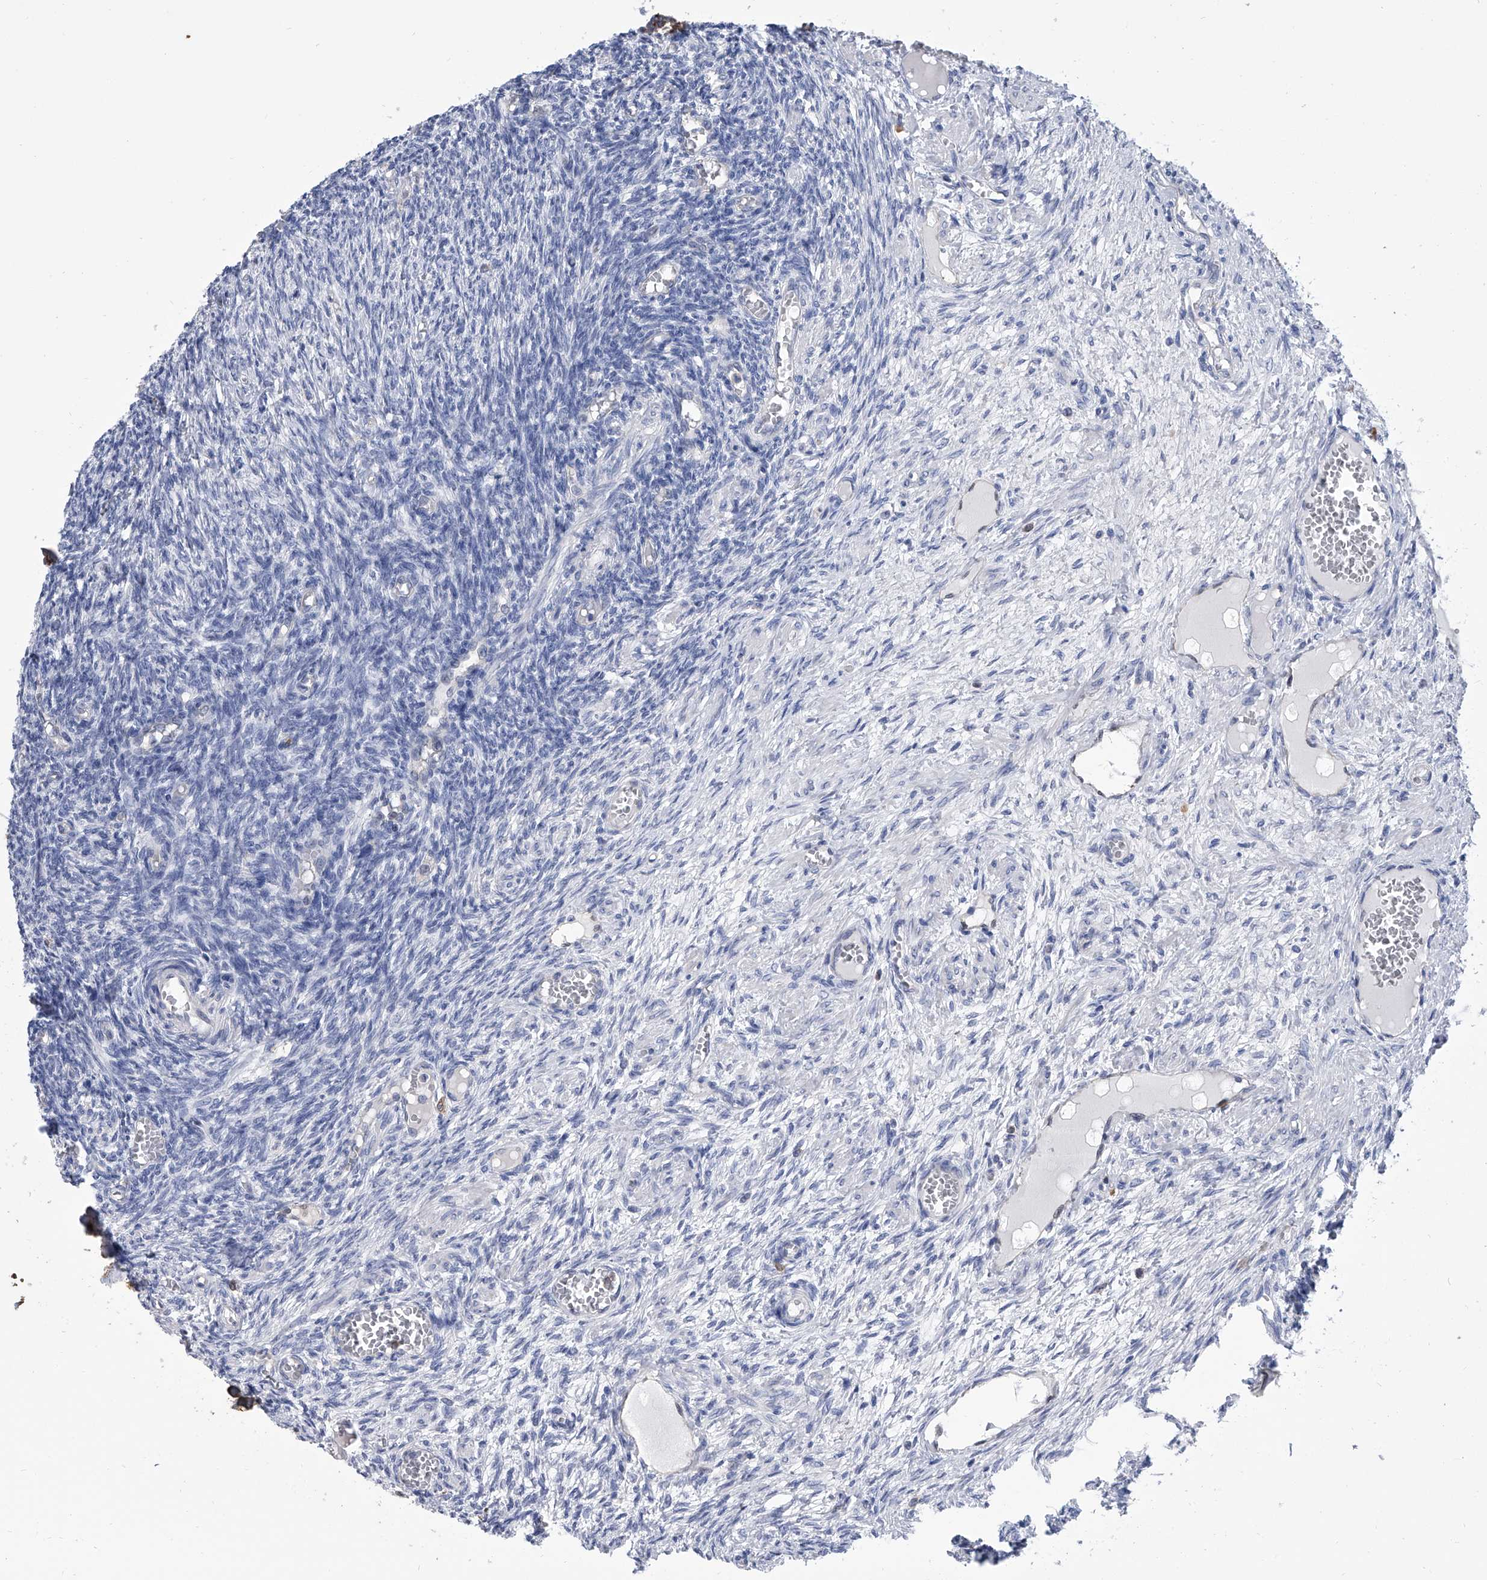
{"staining": {"intensity": "negative", "quantity": "none", "location": "none"}, "tissue": "ovary", "cell_type": "Ovarian stroma cells", "image_type": "normal", "snomed": [{"axis": "morphology", "description": "Normal tissue, NOS"}, {"axis": "topography", "description": "Ovary"}], "caption": "An image of human ovary is negative for staining in ovarian stroma cells. (Stains: DAB (3,3'-diaminobenzidine) IHC with hematoxylin counter stain, Microscopy: brightfield microscopy at high magnification).", "gene": "SERPINB9", "patient": {"sex": "female", "age": 27}}